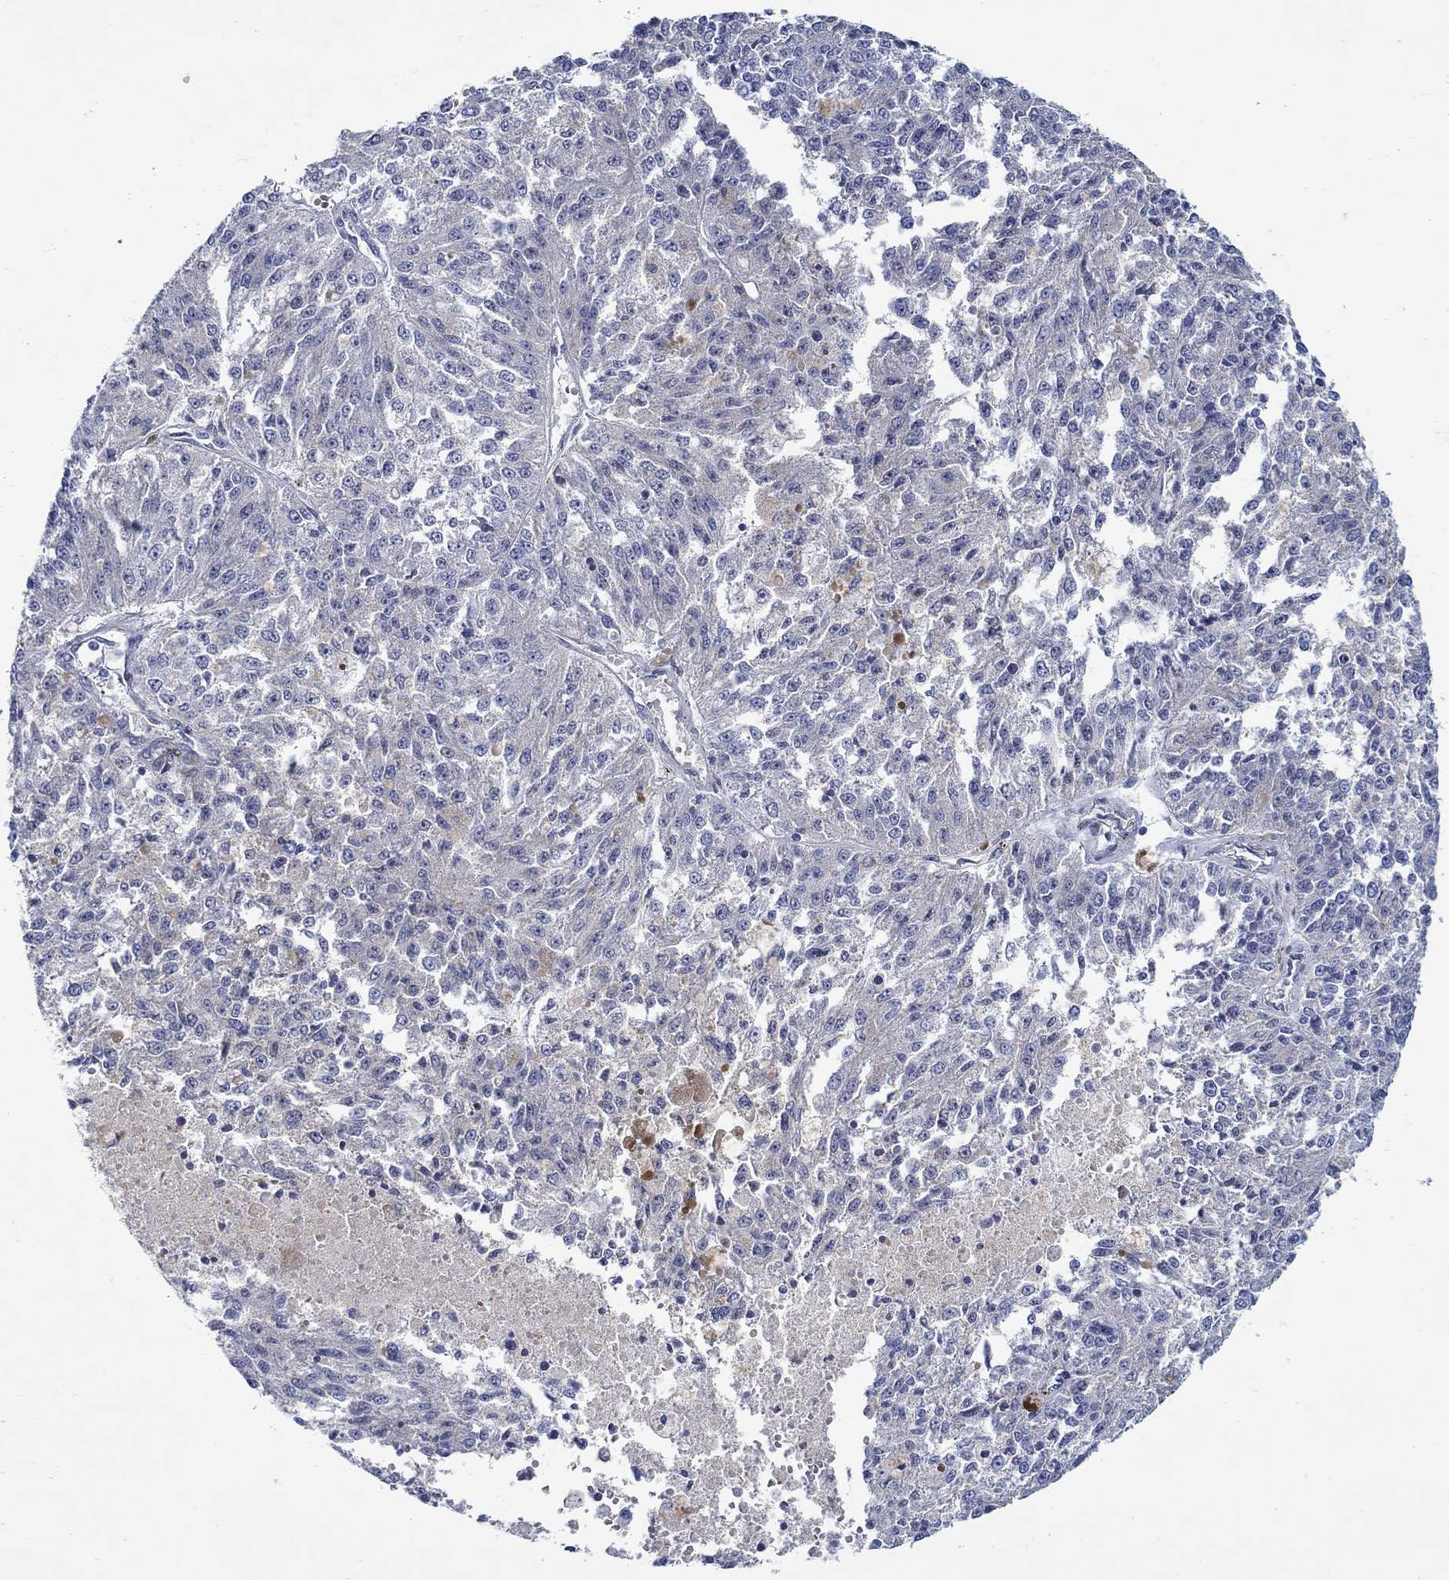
{"staining": {"intensity": "negative", "quantity": "none", "location": "none"}, "tissue": "melanoma", "cell_type": "Tumor cells", "image_type": "cancer", "snomed": [{"axis": "morphology", "description": "Malignant melanoma, Metastatic site"}, {"axis": "topography", "description": "Lymph node"}], "caption": "The photomicrograph exhibits no significant positivity in tumor cells of malignant melanoma (metastatic site). (DAB IHC visualized using brightfield microscopy, high magnification).", "gene": "KSR2", "patient": {"sex": "female", "age": 64}}